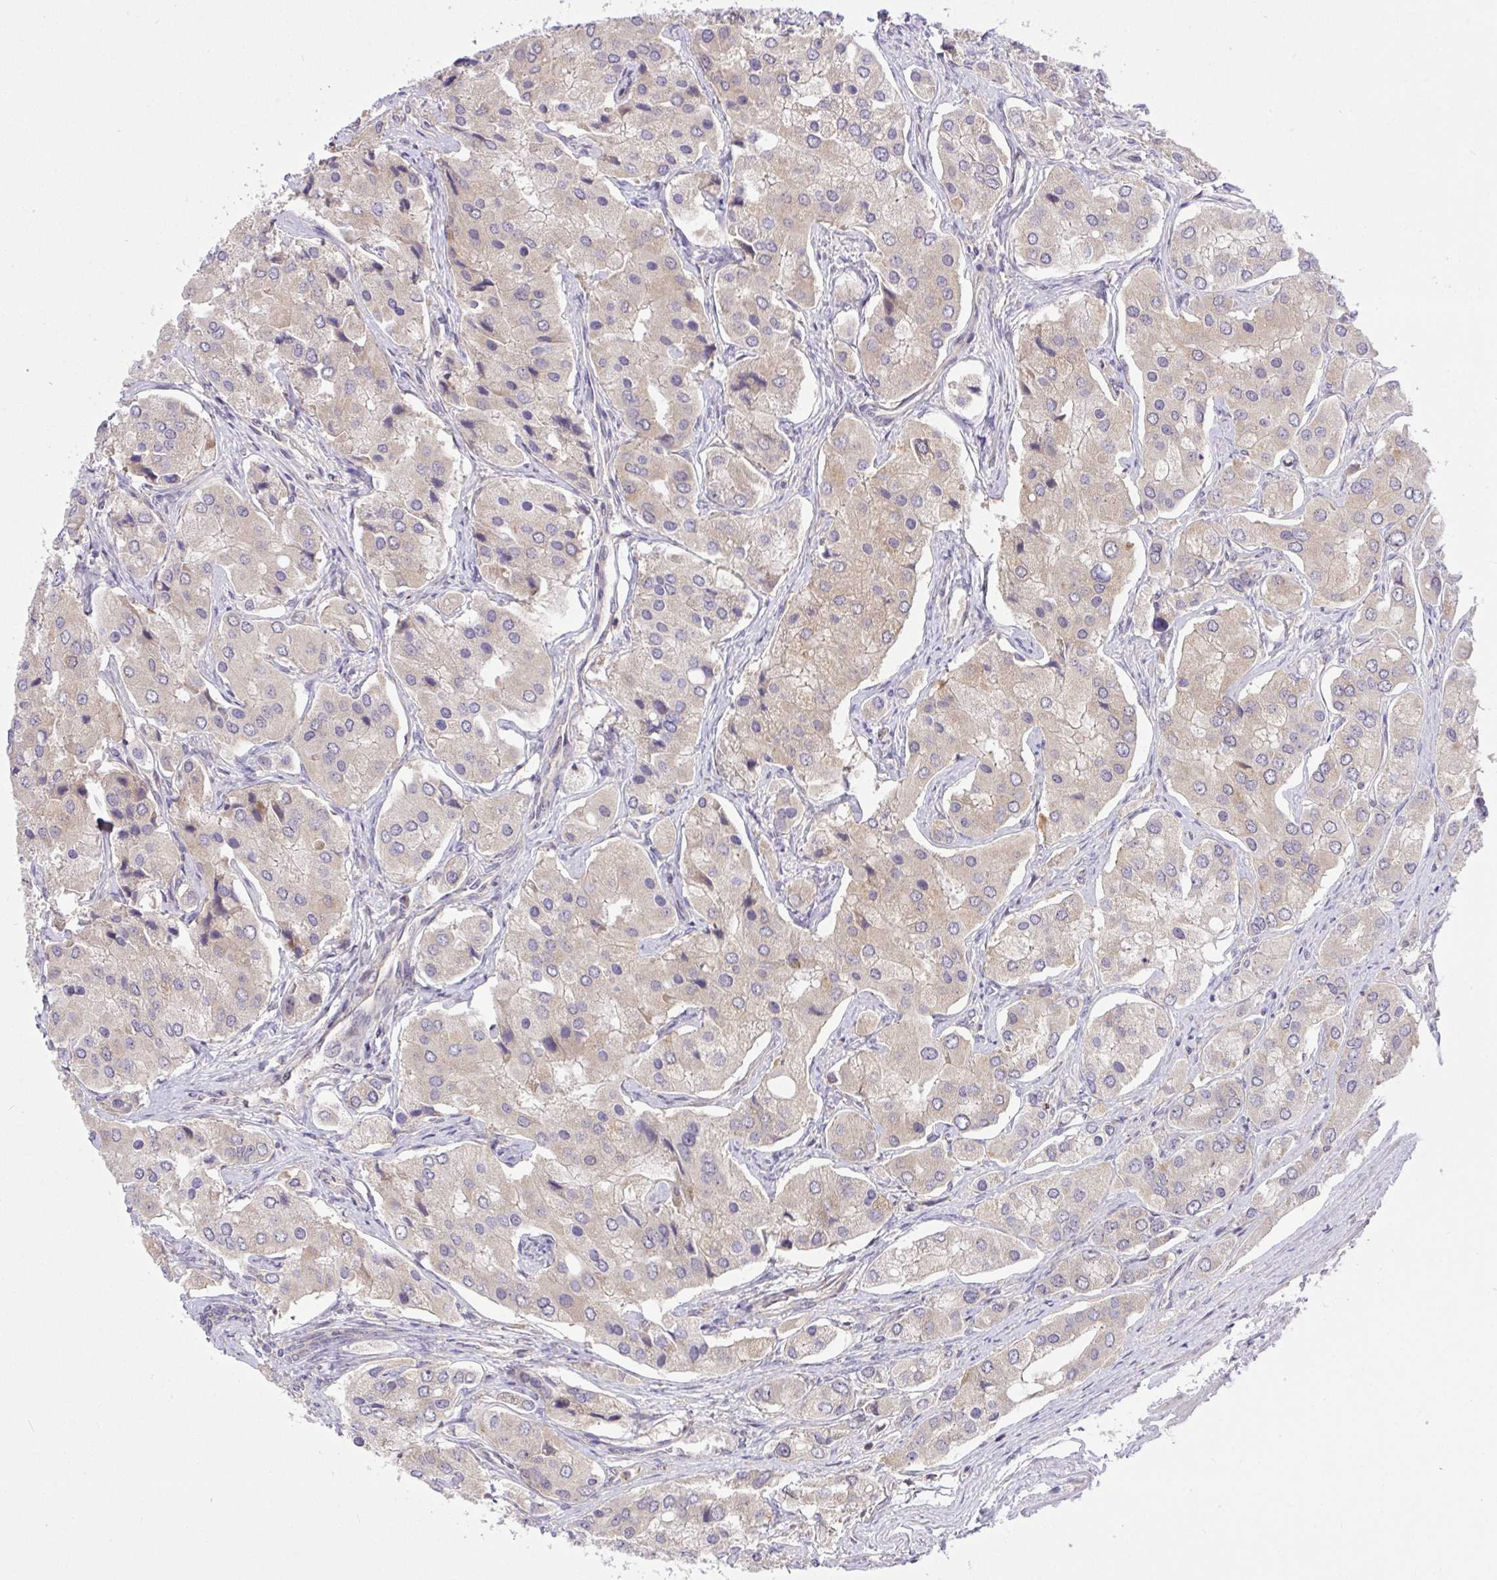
{"staining": {"intensity": "negative", "quantity": "none", "location": "none"}, "tissue": "prostate cancer", "cell_type": "Tumor cells", "image_type": "cancer", "snomed": [{"axis": "morphology", "description": "Adenocarcinoma, Low grade"}, {"axis": "topography", "description": "Prostate"}], "caption": "An IHC image of adenocarcinoma (low-grade) (prostate) is shown. There is no staining in tumor cells of adenocarcinoma (low-grade) (prostate).", "gene": "SLC9A6", "patient": {"sex": "male", "age": 69}}